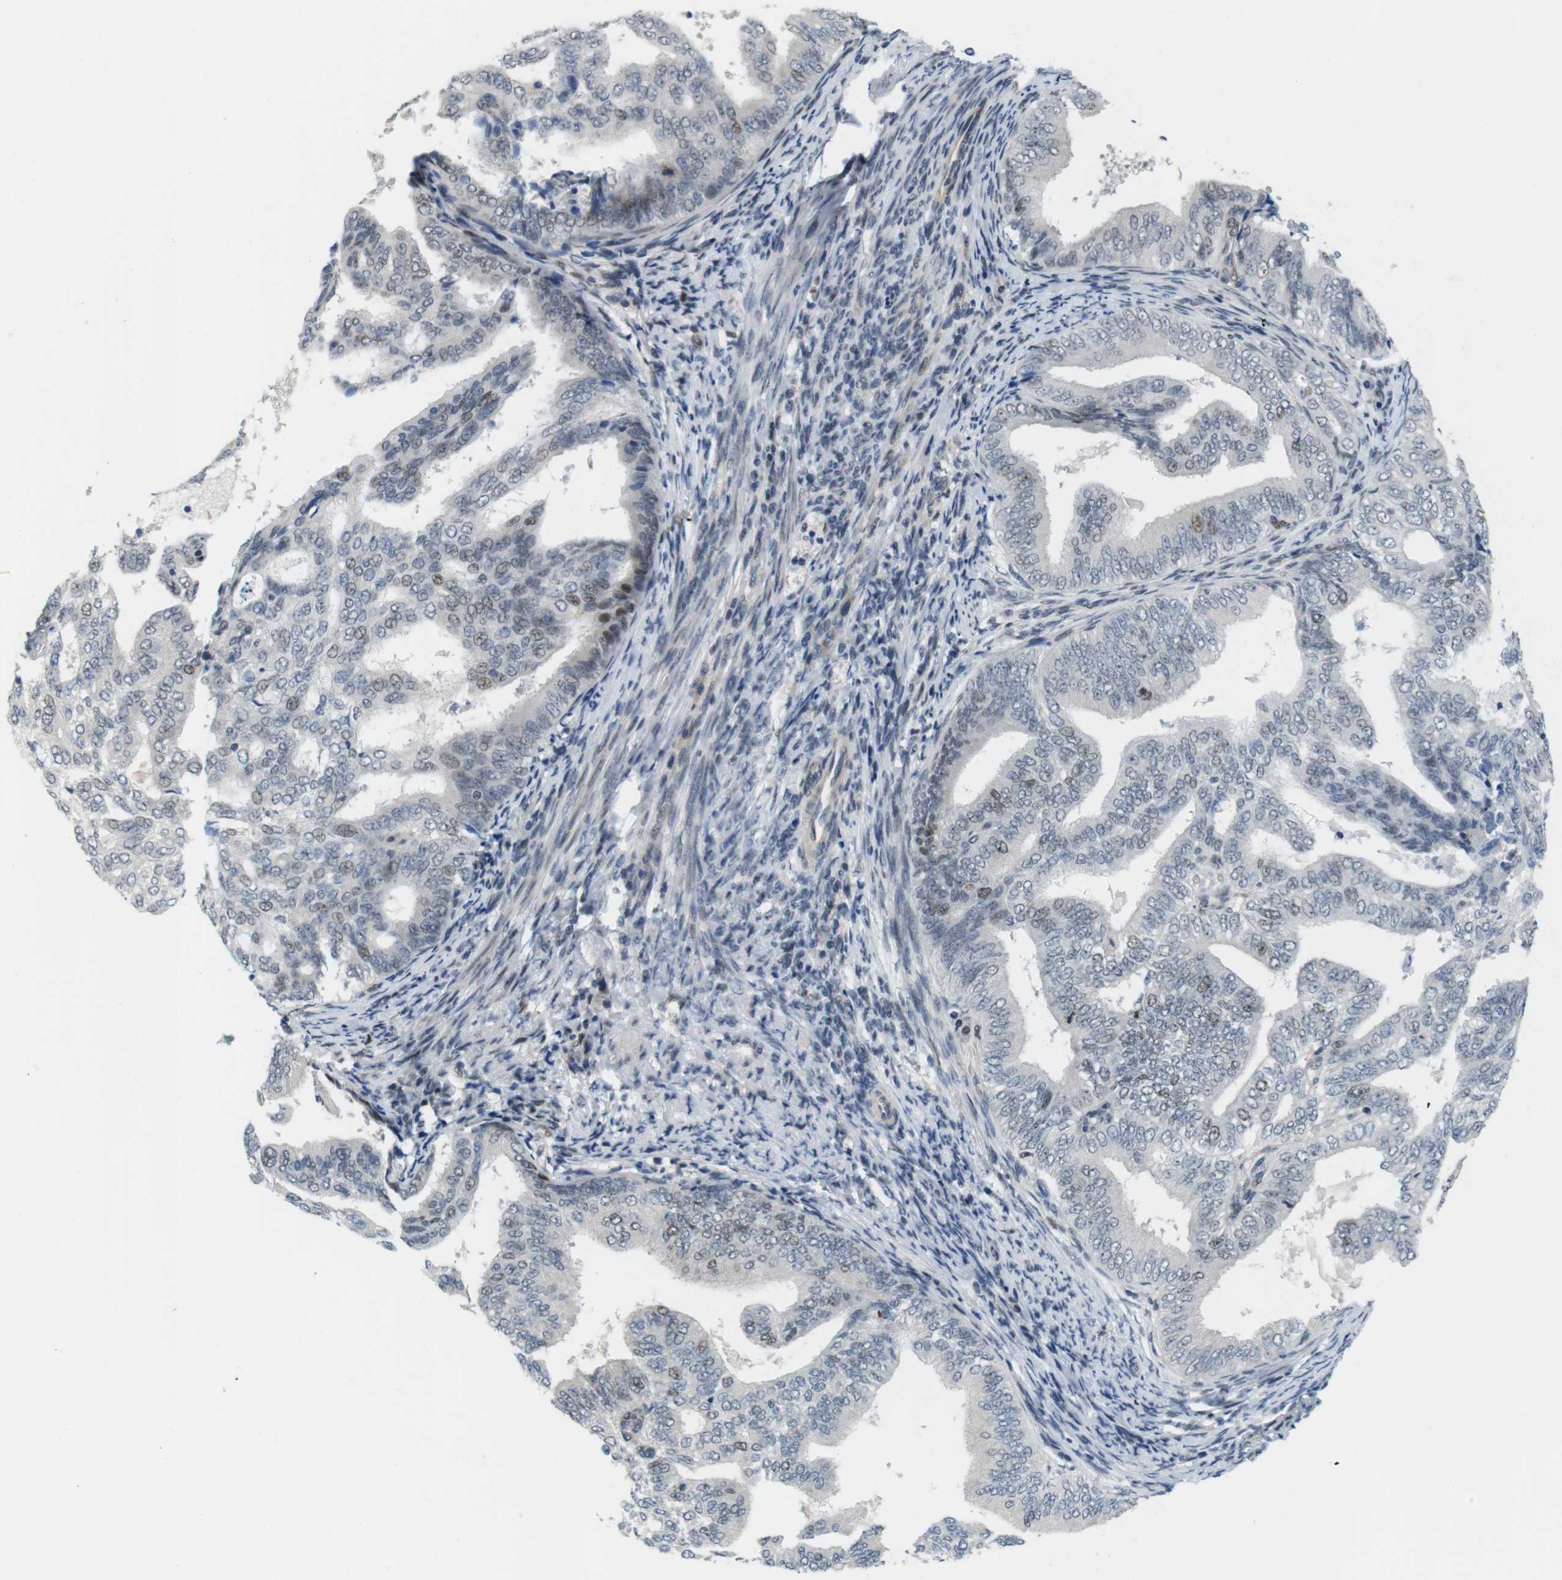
{"staining": {"intensity": "weak", "quantity": "25%-75%", "location": "nuclear"}, "tissue": "endometrial cancer", "cell_type": "Tumor cells", "image_type": "cancer", "snomed": [{"axis": "morphology", "description": "Adenocarcinoma, NOS"}, {"axis": "topography", "description": "Endometrium"}], "caption": "Immunohistochemistry (IHC) (DAB) staining of endometrial cancer (adenocarcinoma) exhibits weak nuclear protein expression in approximately 25%-75% of tumor cells.", "gene": "SMCO2", "patient": {"sex": "female", "age": 58}}